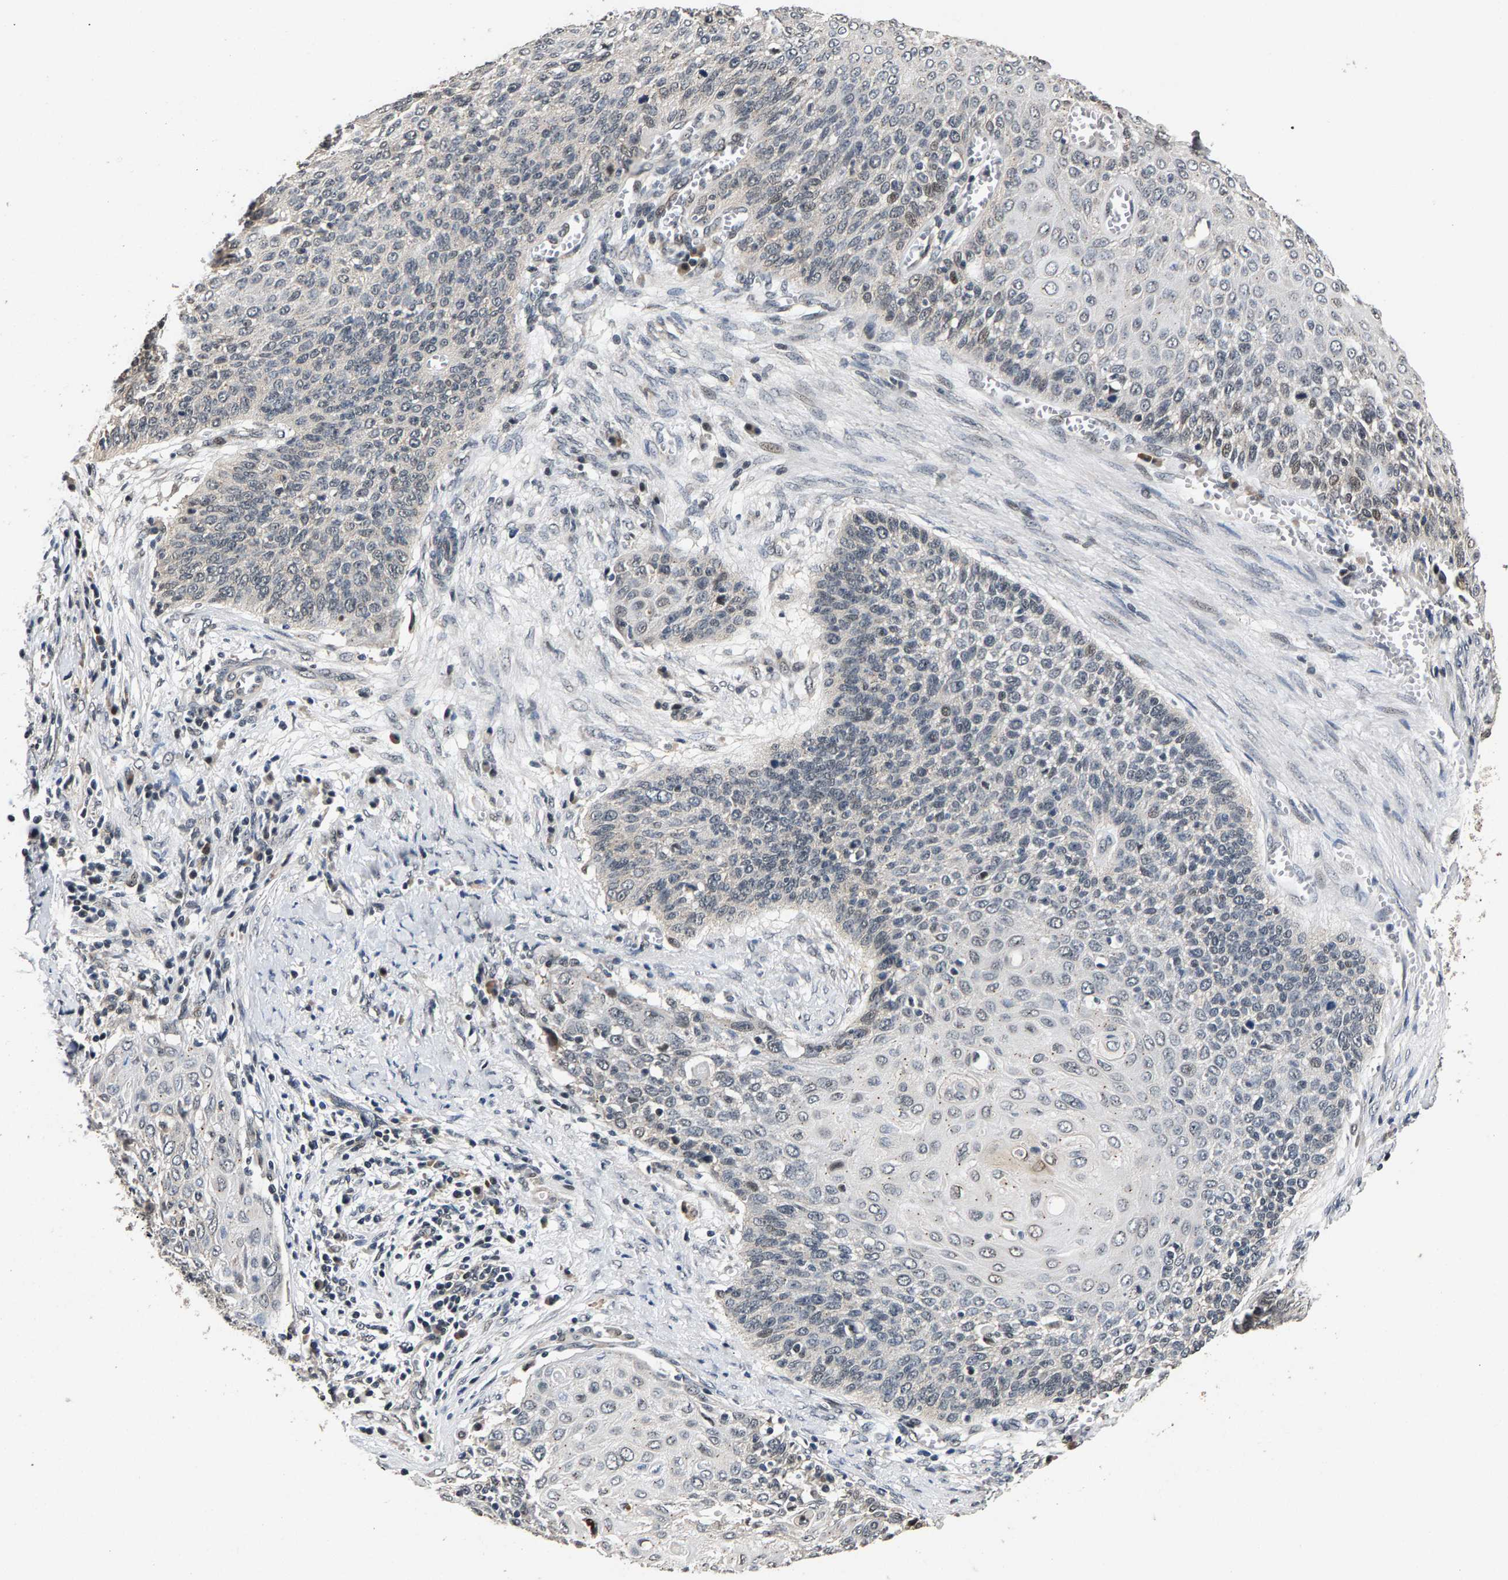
{"staining": {"intensity": "weak", "quantity": "<25%", "location": "nuclear"}, "tissue": "cervical cancer", "cell_type": "Tumor cells", "image_type": "cancer", "snomed": [{"axis": "morphology", "description": "Squamous cell carcinoma, NOS"}, {"axis": "topography", "description": "Cervix"}], "caption": "Cervical squamous cell carcinoma stained for a protein using immunohistochemistry reveals no staining tumor cells.", "gene": "RBM33", "patient": {"sex": "female", "age": 39}}